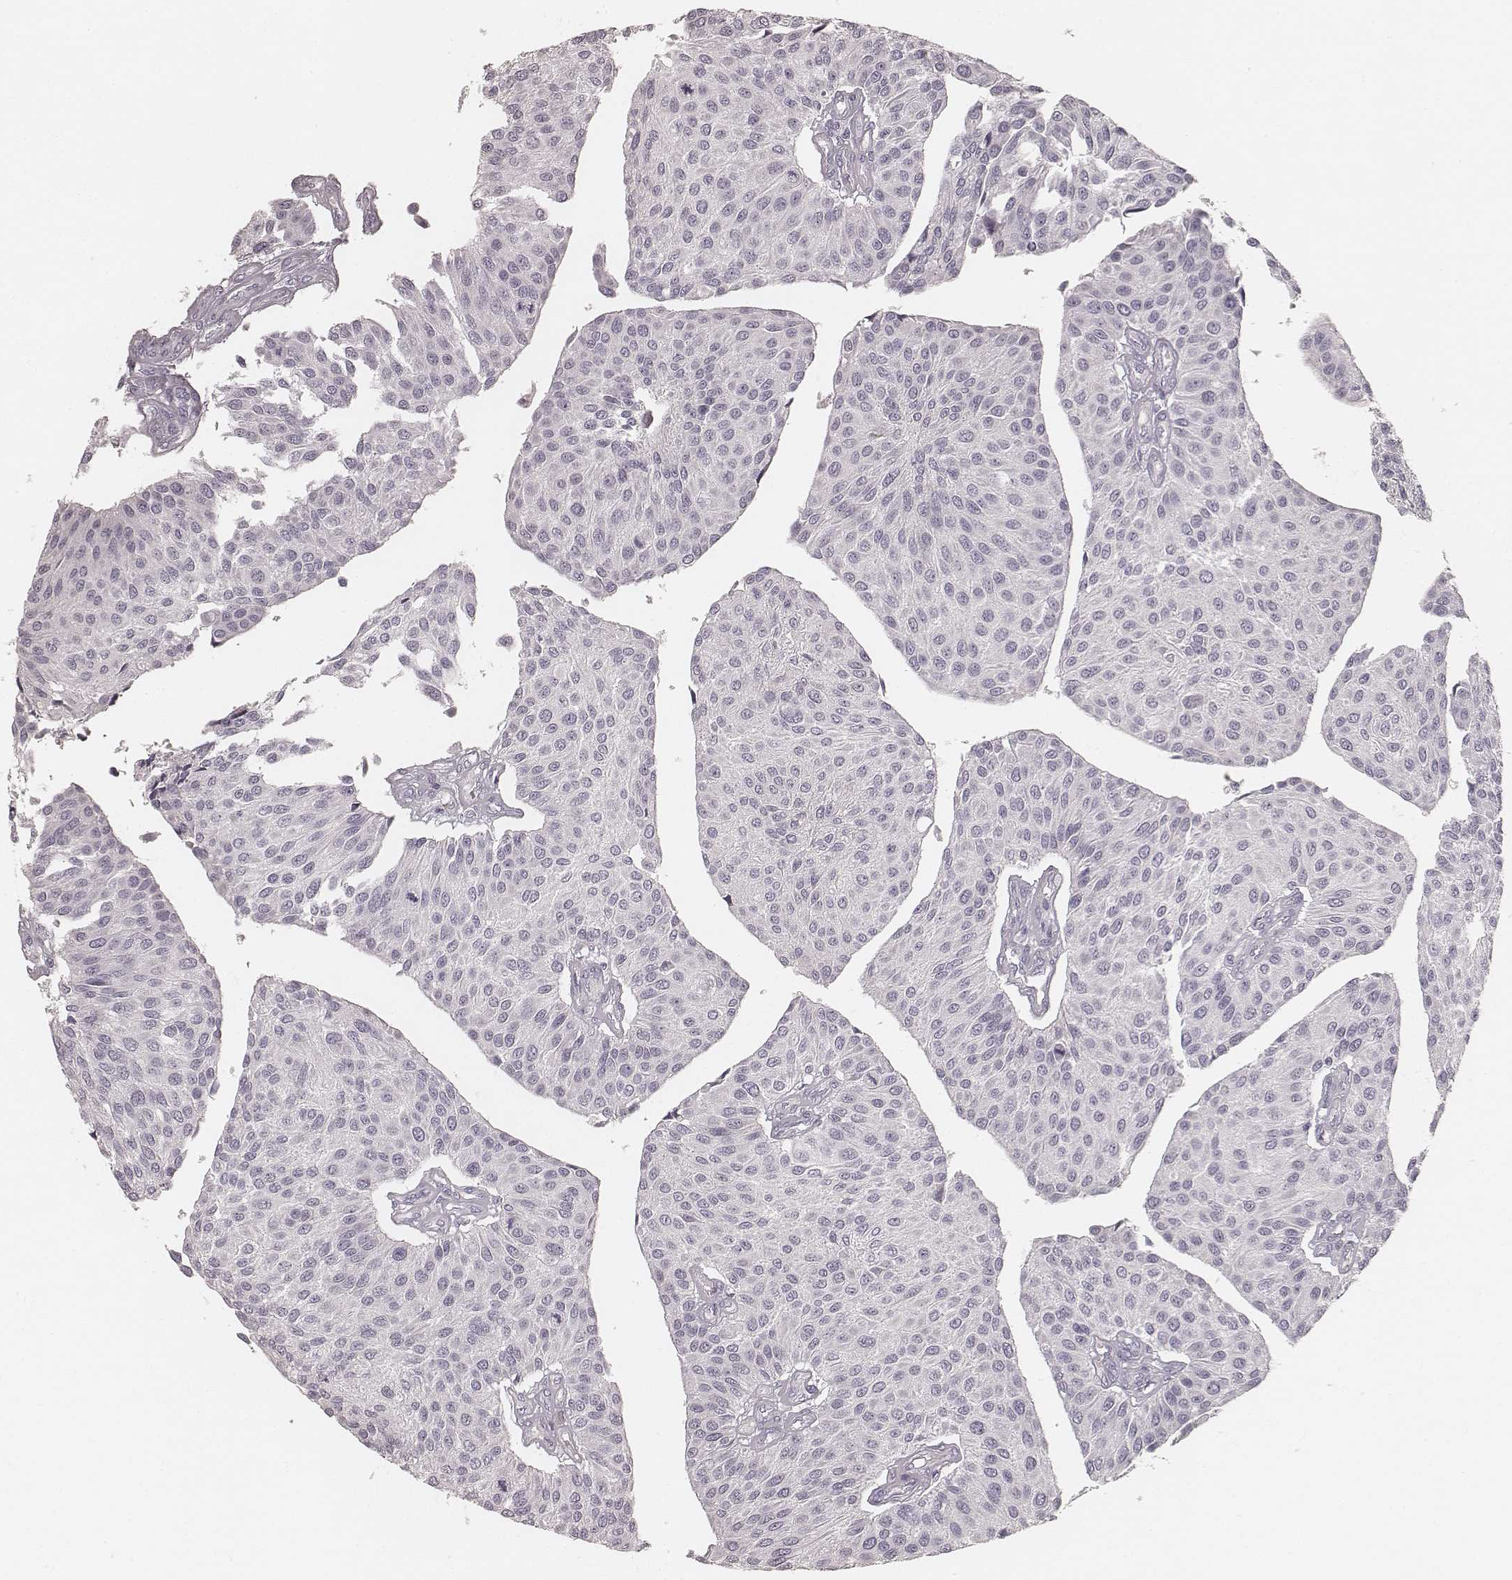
{"staining": {"intensity": "negative", "quantity": "none", "location": "none"}, "tissue": "urothelial cancer", "cell_type": "Tumor cells", "image_type": "cancer", "snomed": [{"axis": "morphology", "description": "Urothelial carcinoma, NOS"}, {"axis": "topography", "description": "Urinary bladder"}], "caption": "IHC micrograph of neoplastic tissue: transitional cell carcinoma stained with DAB shows no significant protein positivity in tumor cells. Nuclei are stained in blue.", "gene": "KRT31", "patient": {"sex": "male", "age": 55}}